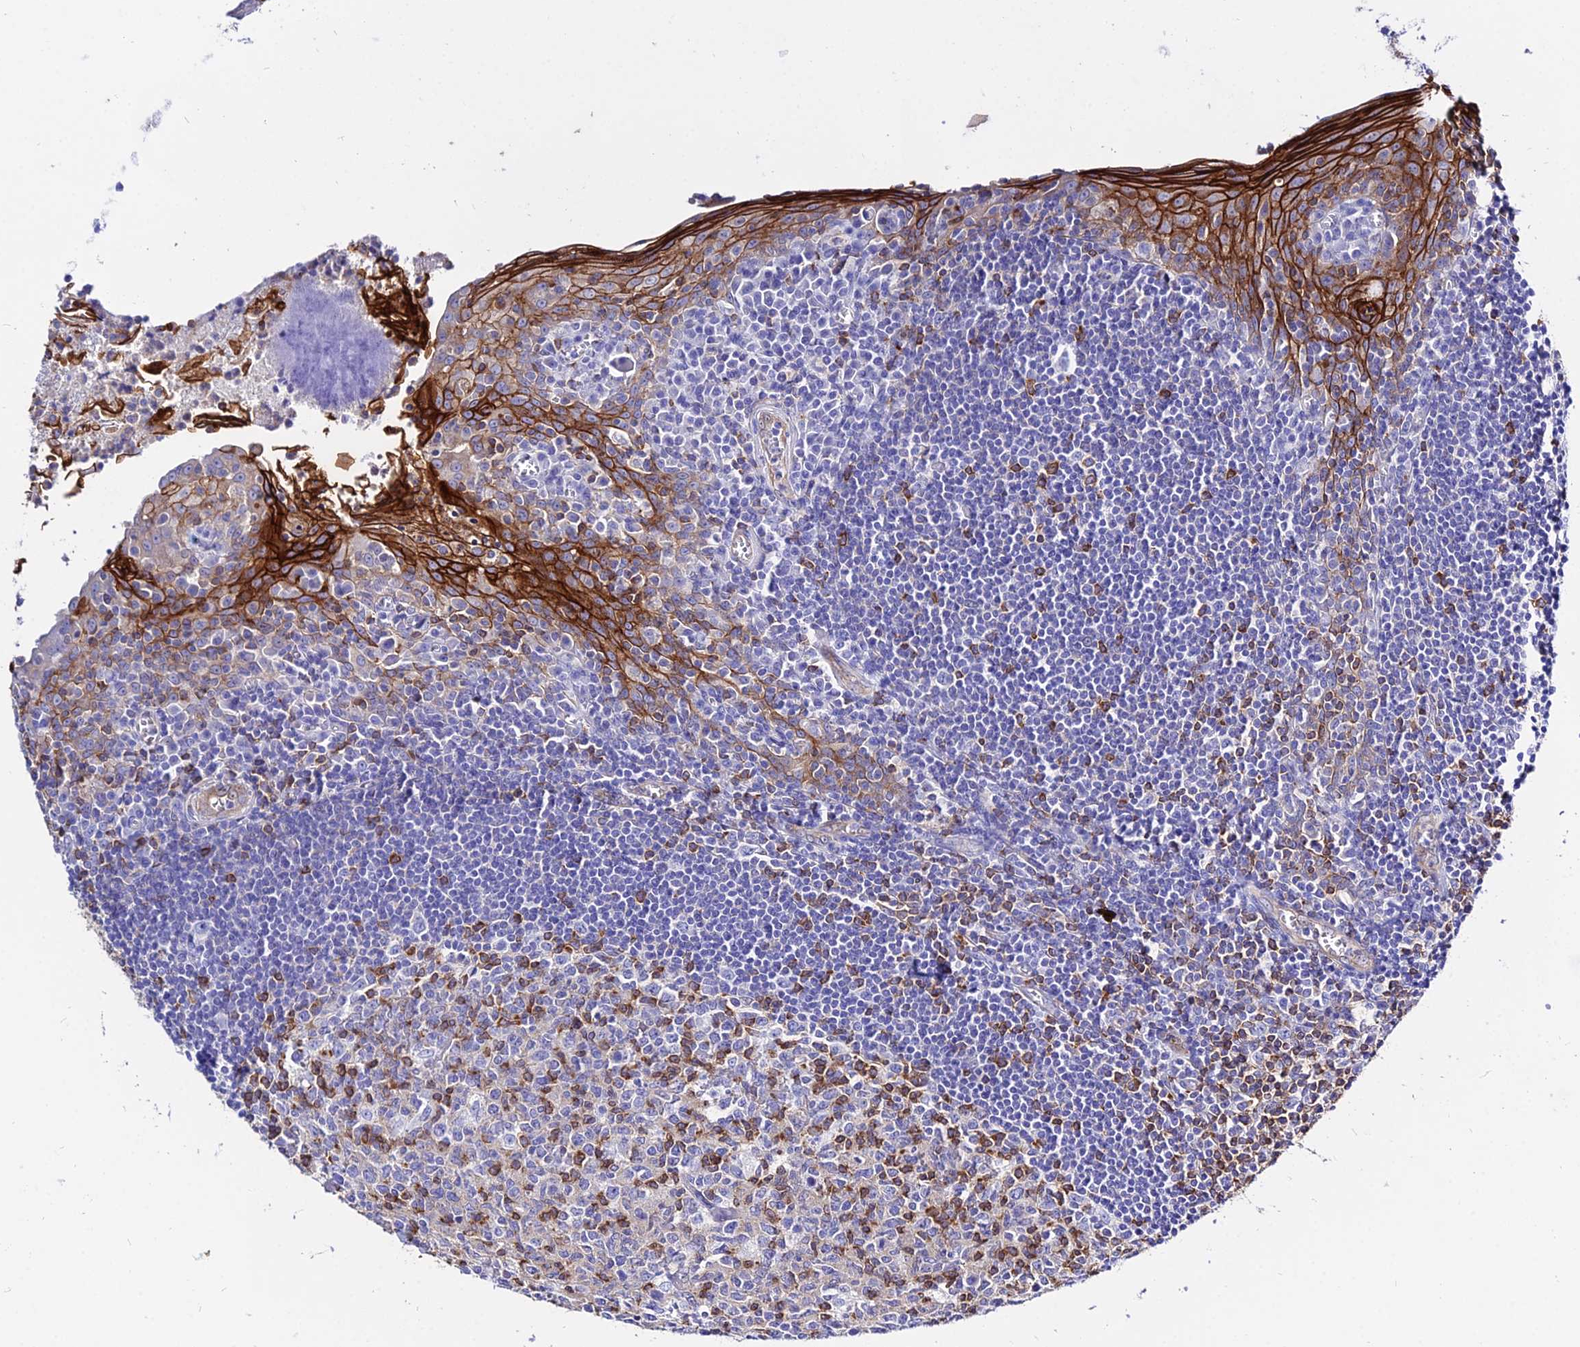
{"staining": {"intensity": "strong", "quantity": "<25%", "location": "cytoplasmic/membranous"}, "tissue": "tonsil", "cell_type": "Germinal center cells", "image_type": "normal", "snomed": [{"axis": "morphology", "description": "Normal tissue, NOS"}, {"axis": "topography", "description": "Tonsil"}], "caption": "Protein staining exhibits strong cytoplasmic/membranous staining in about <25% of germinal center cells in unremarkable tonsil. The staining was performed using DAB (3,3'-diaminobenzidine) to visualize the protein expression in brown, while the nuclei were stained in blue with hematoxylin (Magnification: 20x).", "gene": "S100A16", "patient": {"sex": "male", "age": 27}}